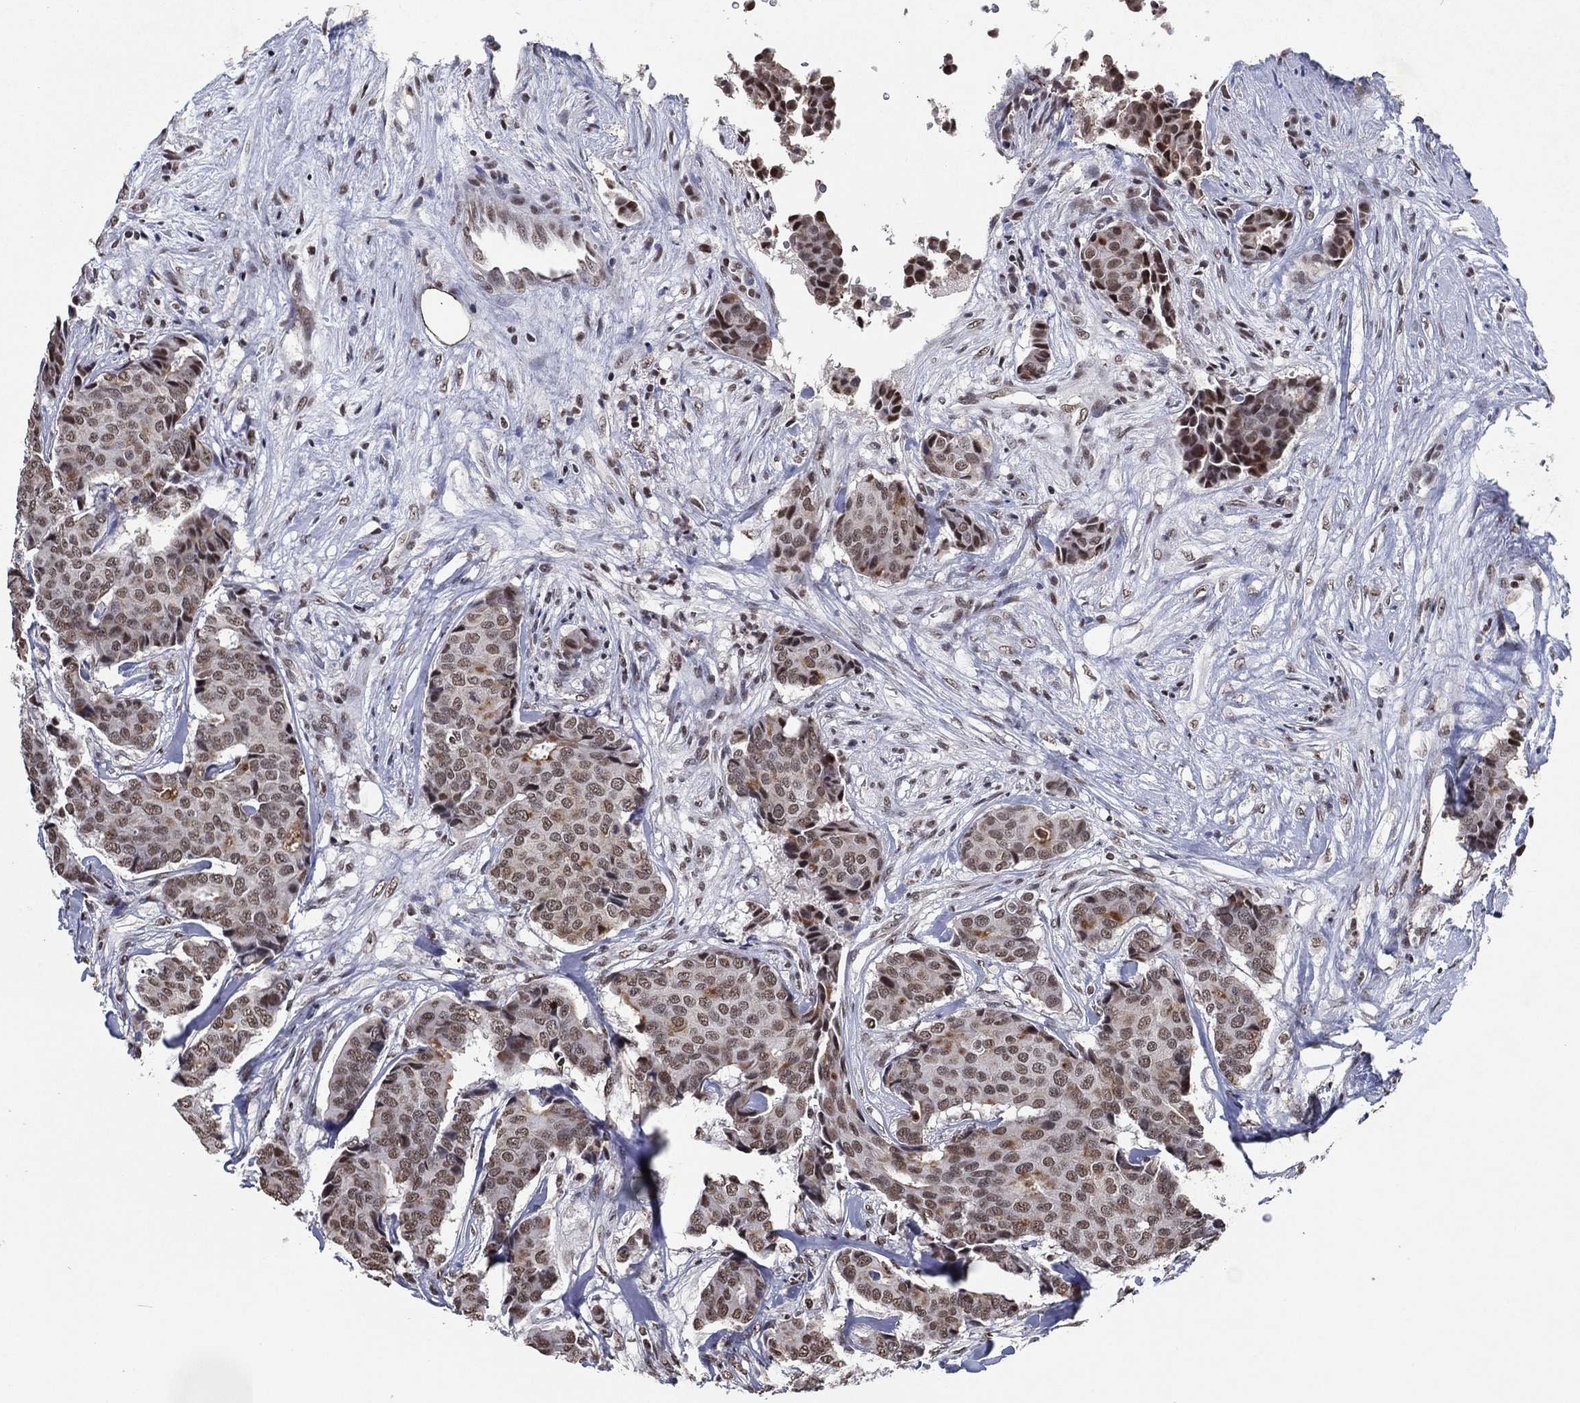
{"staining": {"intensity": "moderate", "quantity": "<25%", "location": "cytoplasmic/membranous"}, "tissue": "breast cancer", "cell_type": "Tumor cells", "image_type": "cancer", "snomed": [{"axis": "morphology", "description": "Duct carcinoma"}, {"axis": "topography", "description": "Breast"}], "caption": "Human invasive ductal carcinoma (breast) stained with a brown dye demonstrates moderate cytoplasmic/membranous positive positivity in approximately <25% of tumor cells.", "gene": "ZBTB42", "patient": {"sex": "female", "age": 75}}